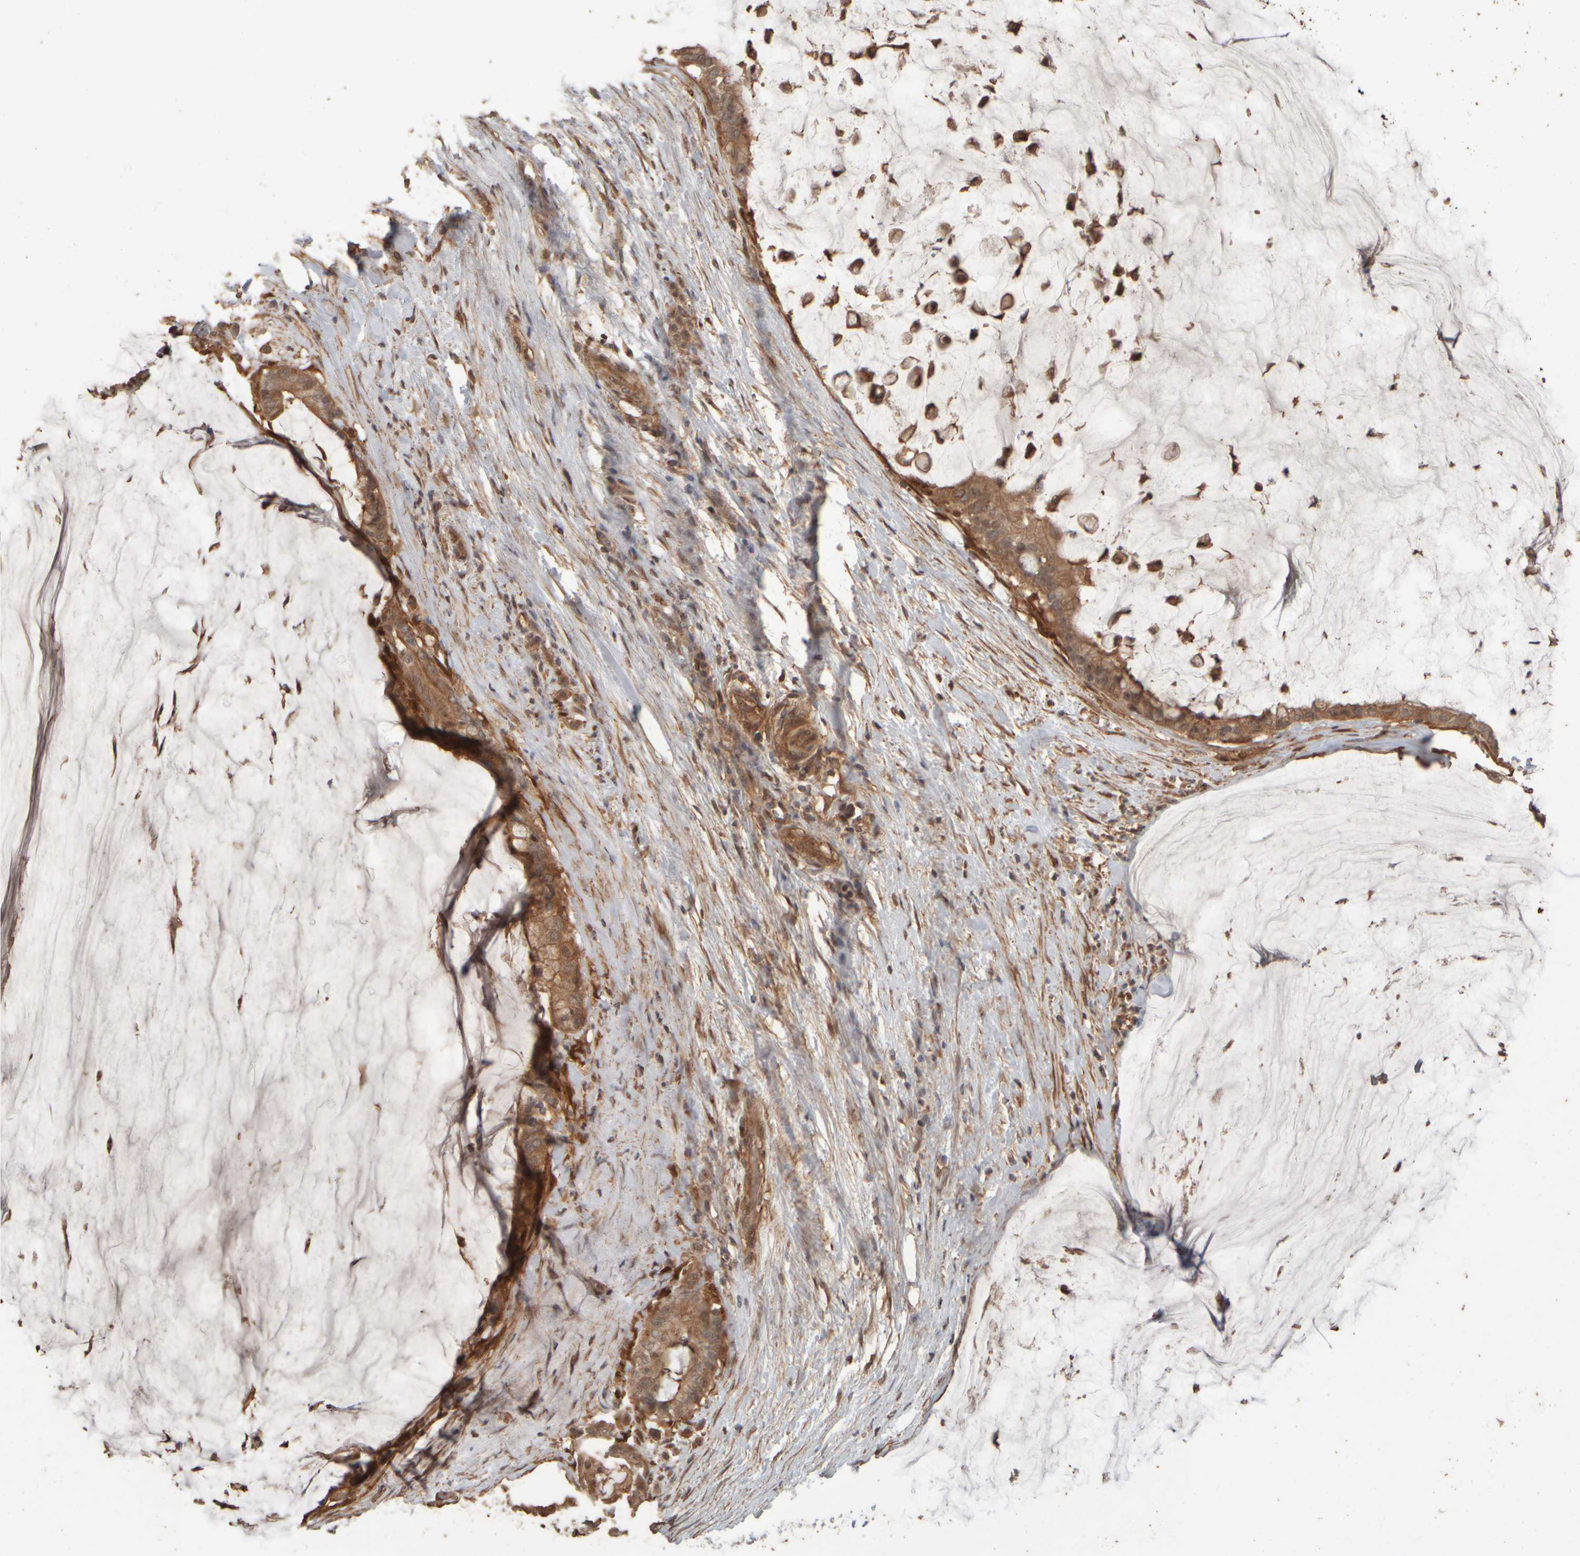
{"staining": {"intensity": "moderate", "quantity": ">75%", "location": "cytoplasmic/membranous,nuclear"}, "tissue": "pancreatic cancer", "cell_type": "Tumor cells", "image_type": "cancer", "snomed": [{"axis": "morphology", "description": "Adenocarcinoma, NOS"}, {"axis": "topography", "description": "Pancreas"}], "caption": "Immunohistochemical staining of pancreatic cancer shows medium levels of moderate cytoplasmic/membranous and nuclear protein expression in about >75% of tumor cells.", "gene": "SPHK1", "patient": {"sex": "male", "age": 41}}